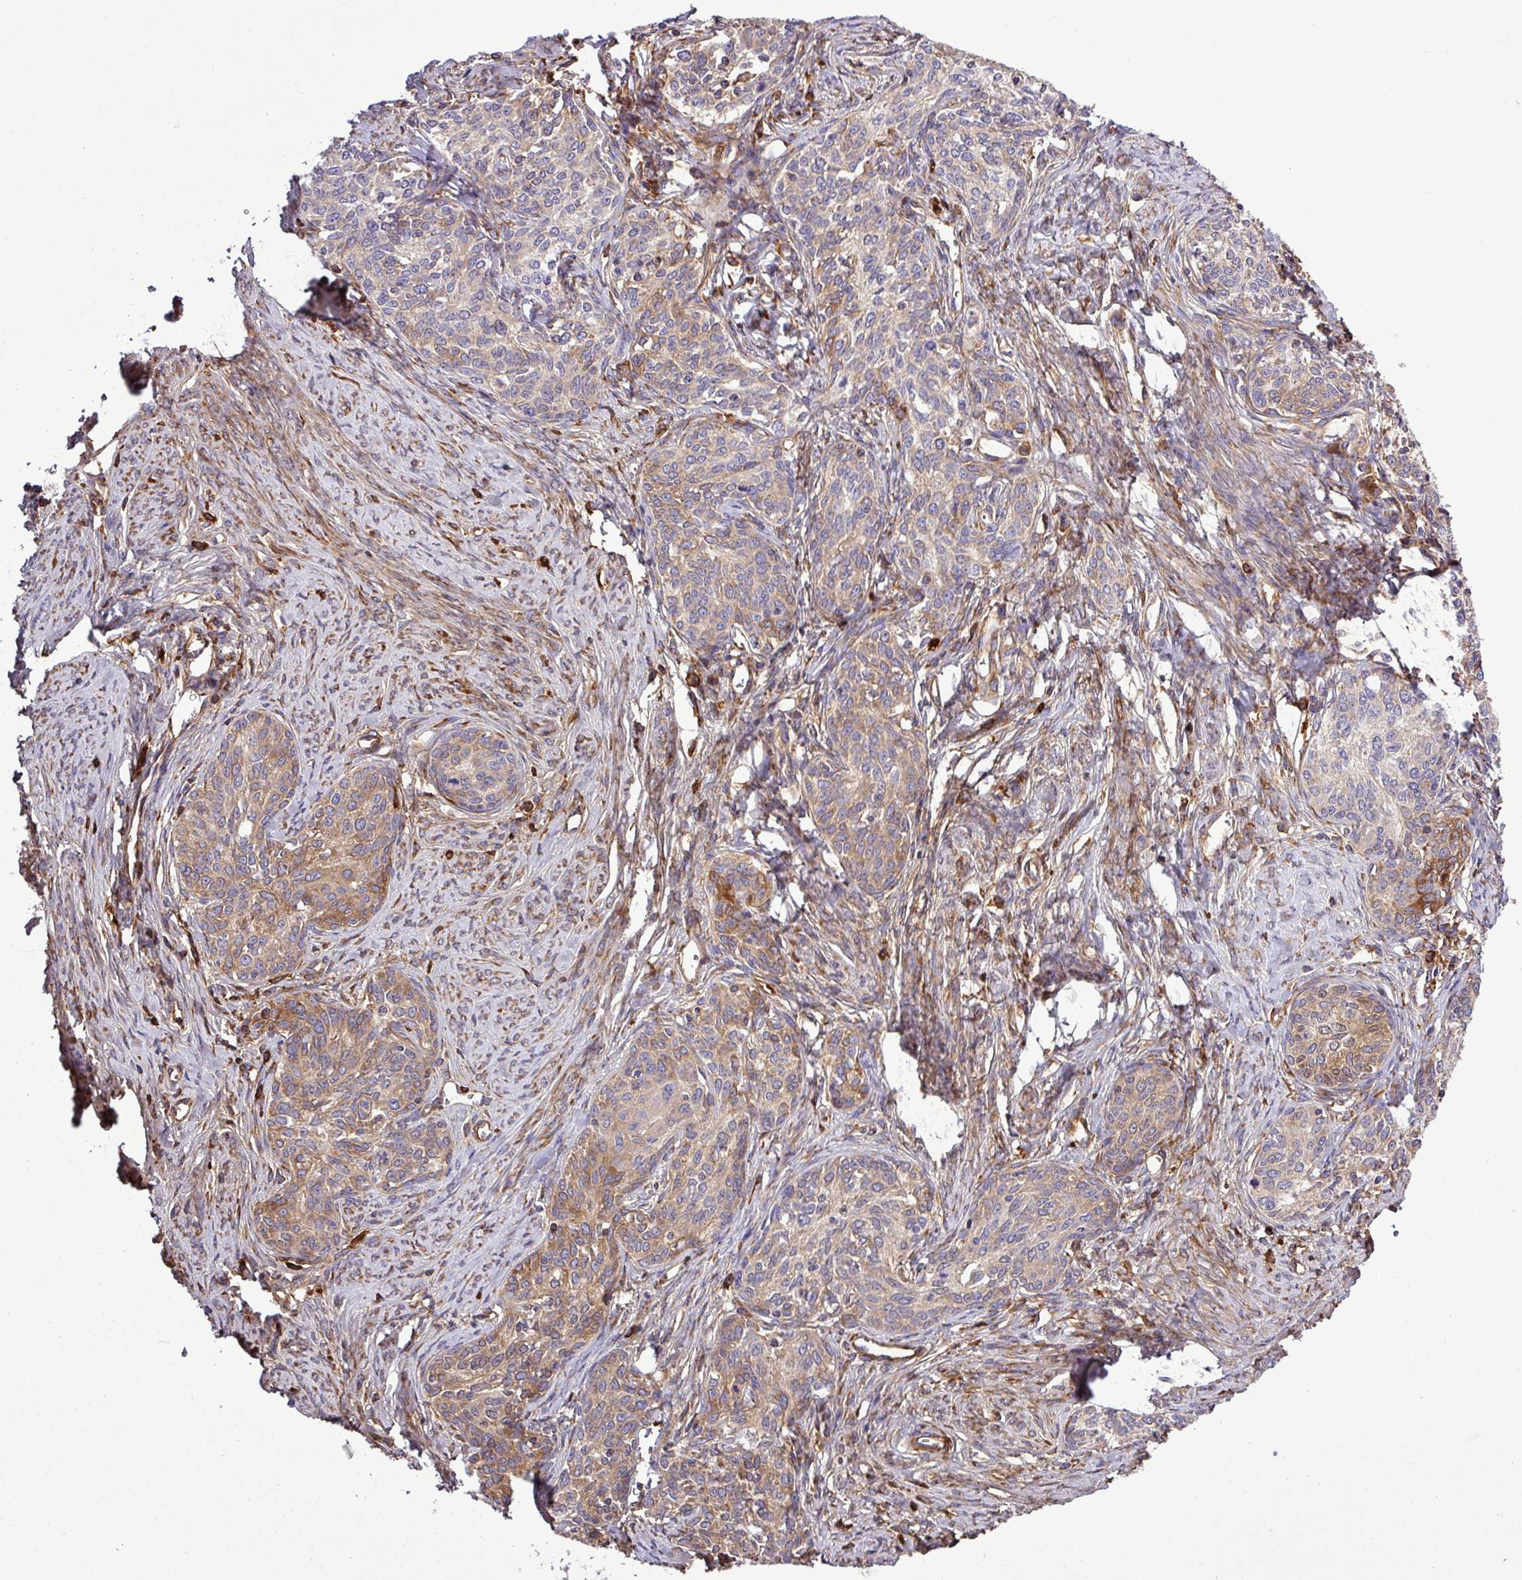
{"staining": {"intensity": "moderate", "quantity": ">75%", "location": "cytoplasmic/membranous"}, "tissue": "cervical cancer", "cell_type": "Tumor cells", "image_type": "cancer", "snomed": [{"axis": "morphology", "description": "Squamous cell carcinoma, NOS"}, {"axis": "morphology", "description": "Adenocarcinoma, NOS"}, {"axis": "topography", "description": "Cervix"}], "caption": "Cervical cancer stained with IHC demonstrates moderate cytoplasmic/membranous expression in about >75% of tumor cells.", "gene": "CWH43", "patient": {"sex": "female", "age": 52}}